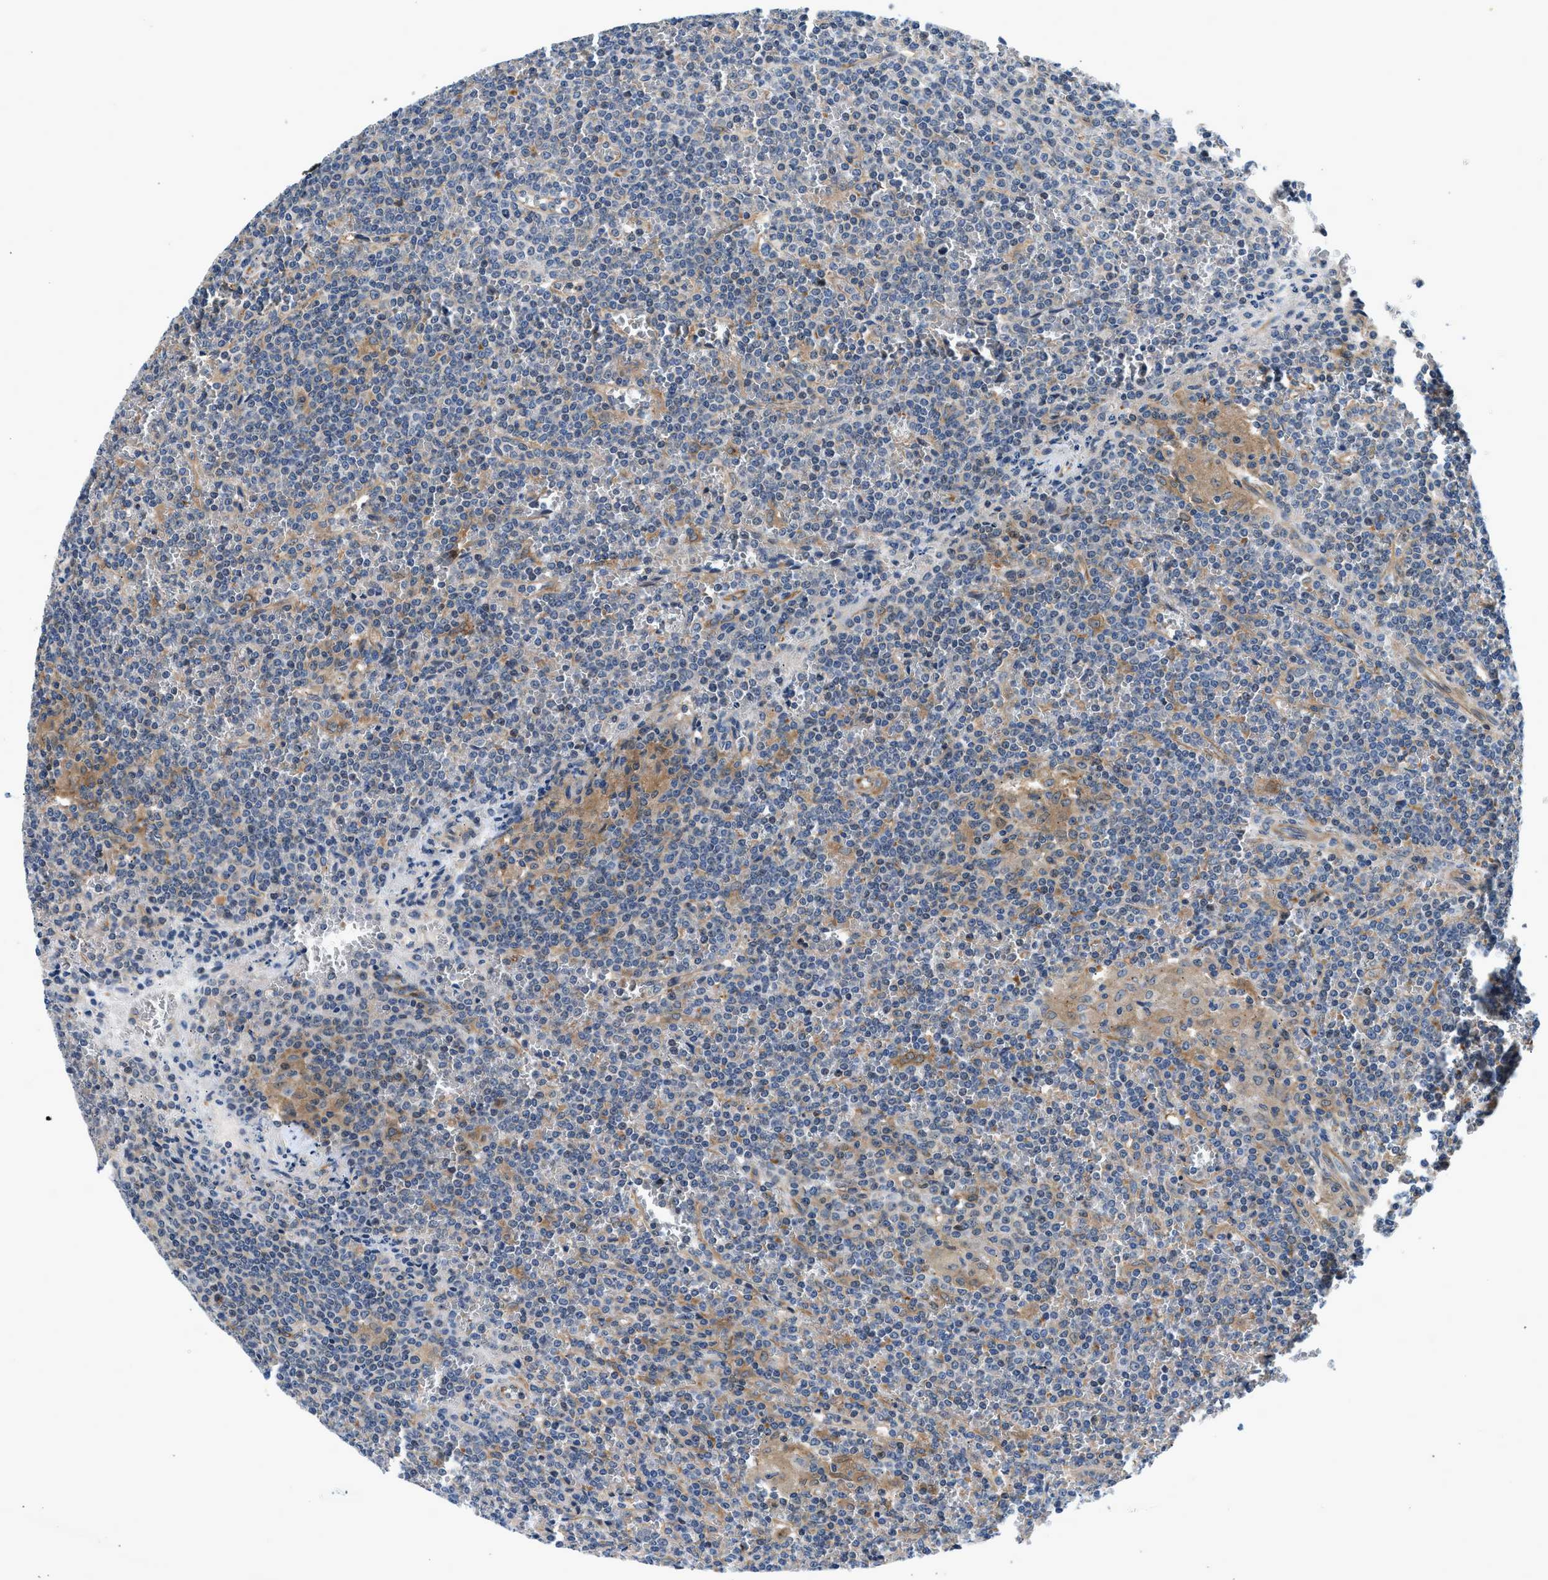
{"staining": {"intensity": "moderate", "quantity": "<25%", "location": "cytoplasmic/membranous"}, "tissue": "lymphoma", "cell_type": "Tumor cells", "image_type": "cancer", "snomed": [{"axis": "morphology", "description": "Malignant lymphoma, non-Hodgkin's type, Low grade"}, {"axis": "topography", "description": "Spleen"}], "caption": "A brown stain labels moderate cytoplasmic/membranous staining of a protein in human low-grade malignant lymphoma, non-Hodgkin's type tumor cells.", "gene": "LPIN2", "patient": {"sex": "female", "age": 19}}